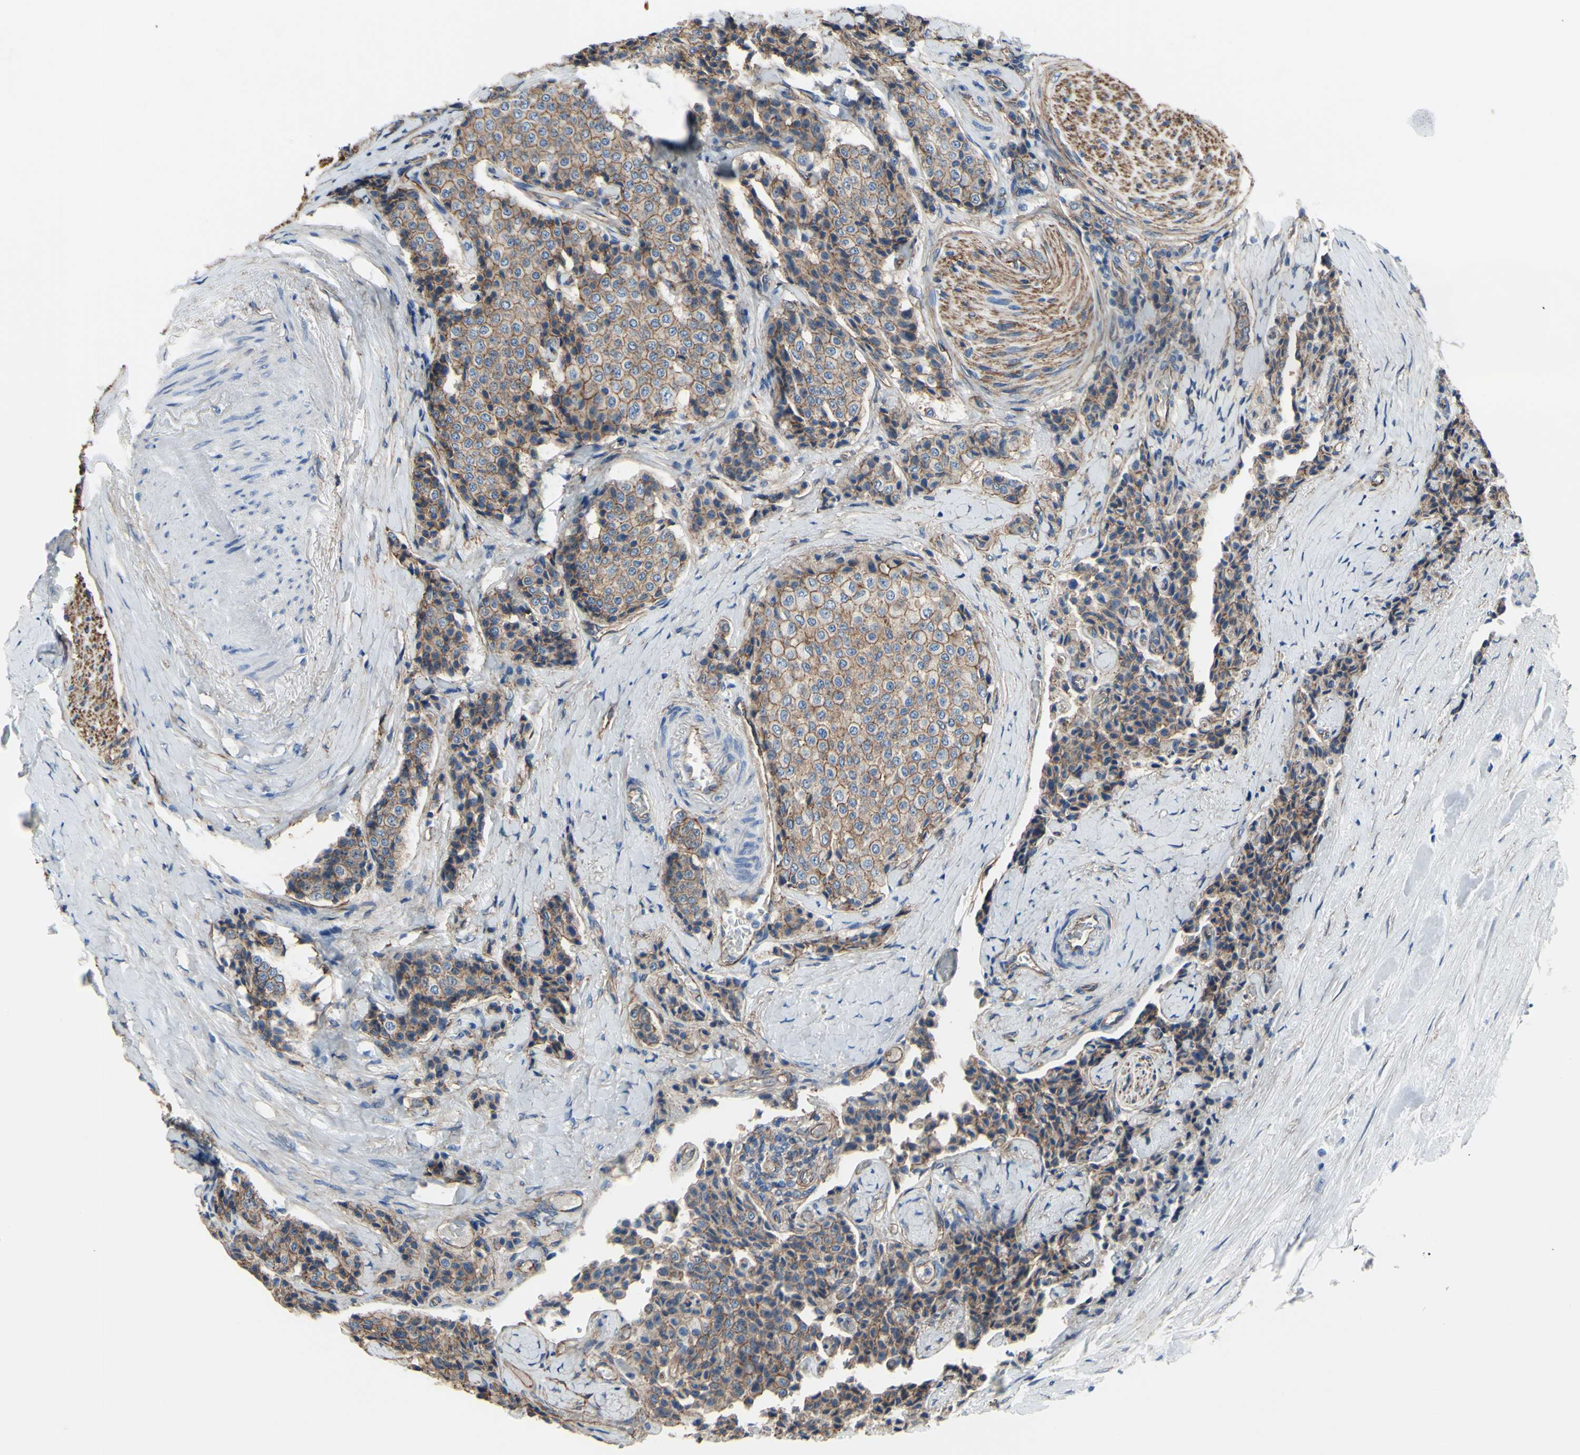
{"staining": {"intensity": "moderate", "quantity": ">75%", "location": "cytoplasmic/membranous"}, "tissue": "carcinoid", "cell_type": "Tumor cells", "image_type": "cancer", "snomed": [{"axis": "morphology", "description": "Carcinoid, malignant, NOS"}, {"axis": "topography", "description": "Colon"}], "caption": "IHC photomicrograph of neoplastic tissue: carcinoid (malignant) stained using immunohistochemistry (IHC) reveals medium levels of moderate protein expression localized specifically in the cytoplasmic/membranous of tumor cells, appearing as a cytoplasmic/membranous brown color.", "gene": "TPBG", "patient": {"sex": "female", "age": 61}}